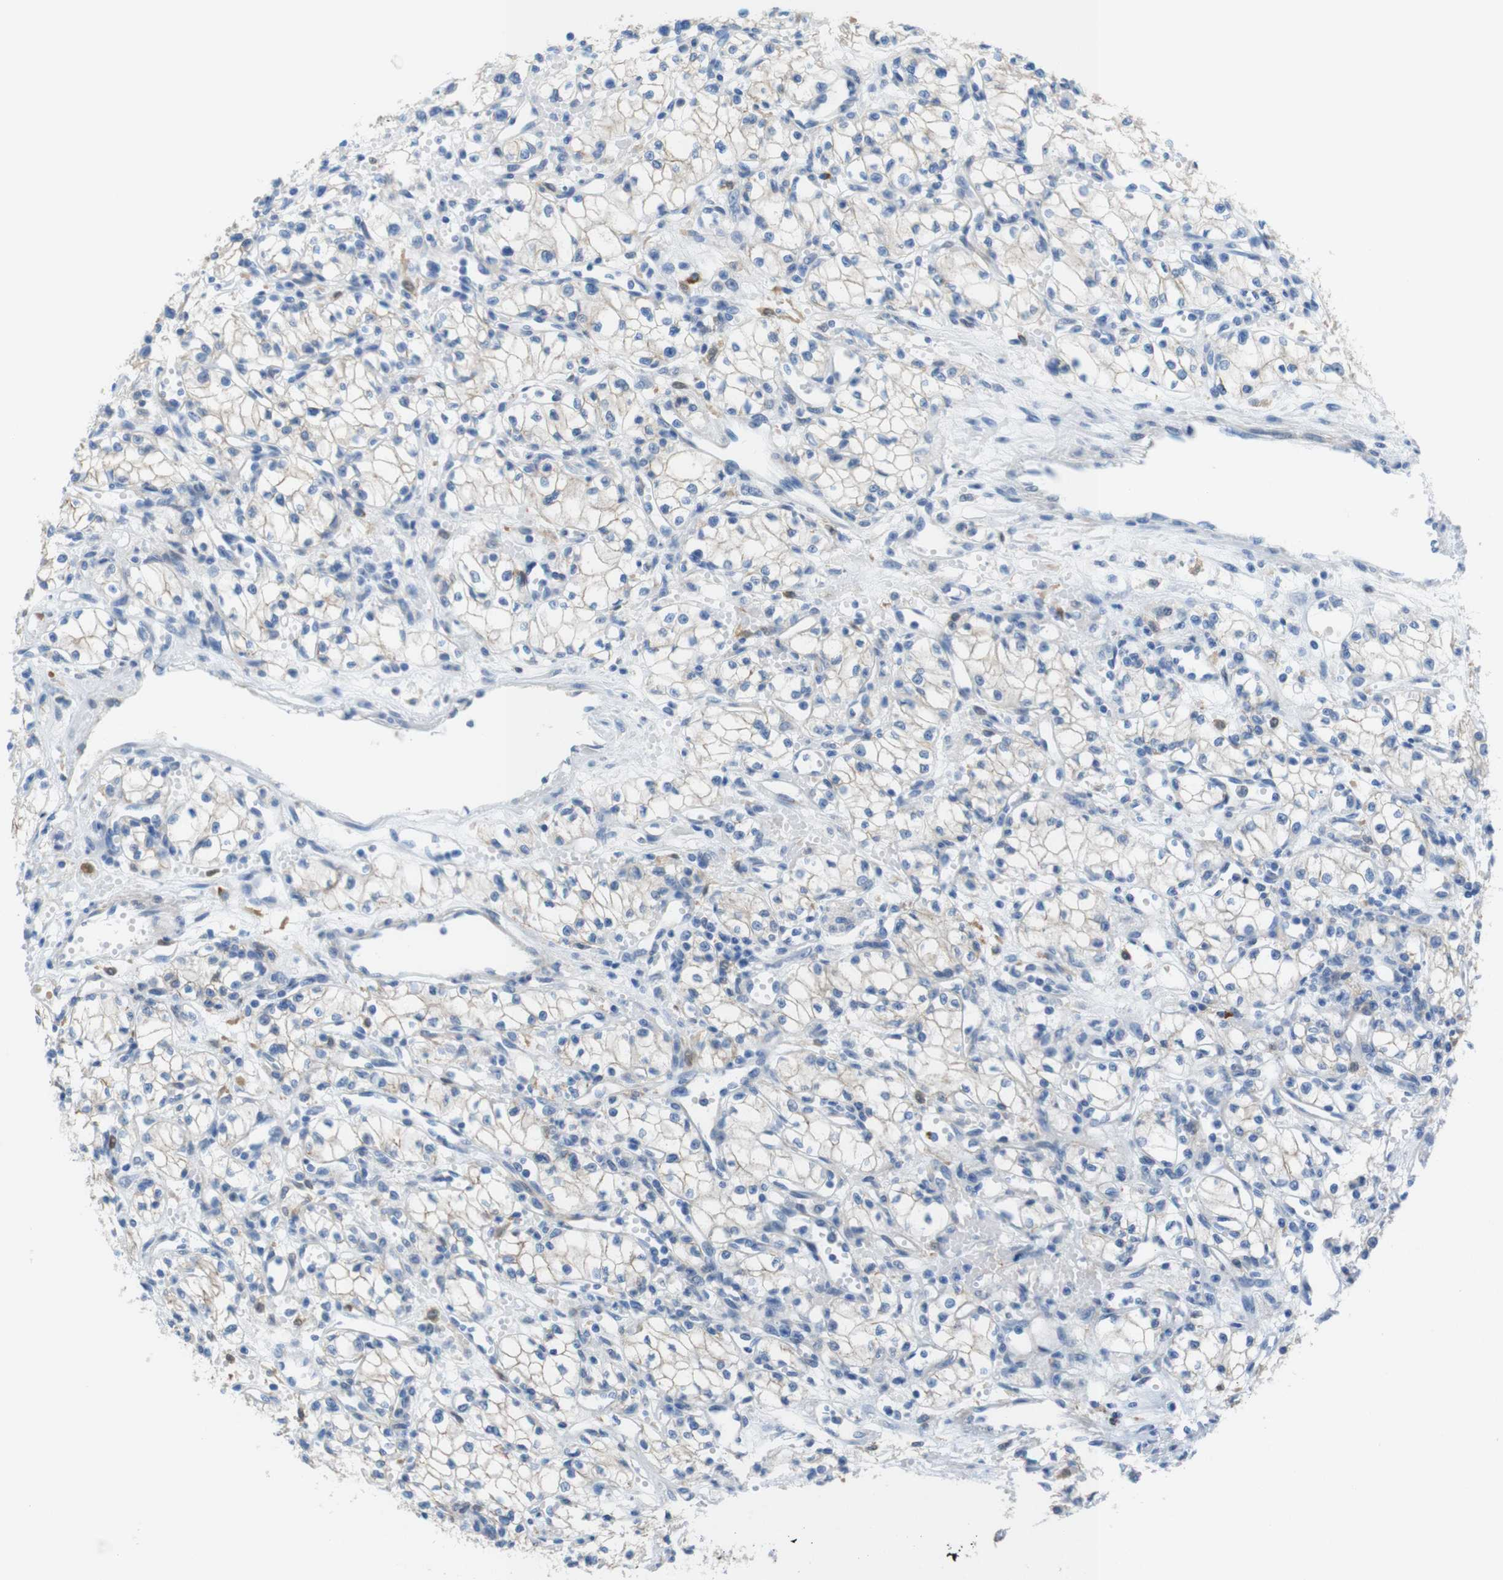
{"staining": {"intensity": "weak", "quantity": "<25%", "location": "cytoplasmic/membranous"}, "tissue": "renal cancer", "cell_type": "Tumor cells", "image_type": "cancer", "snomed": [{"axis": "morphology", "description": "Normal tissue, NOS"}, {"axis": "morphology", "description": "Adenocarcinoma, NOS"}, {"axis": "topography", "description": "Kidney"}], "caption": "Protein analysis of renal cancer reveals no significant positivity in tumor cells.", "gene": "CLMN", "patient": {"sex": "male", "age": 59}}